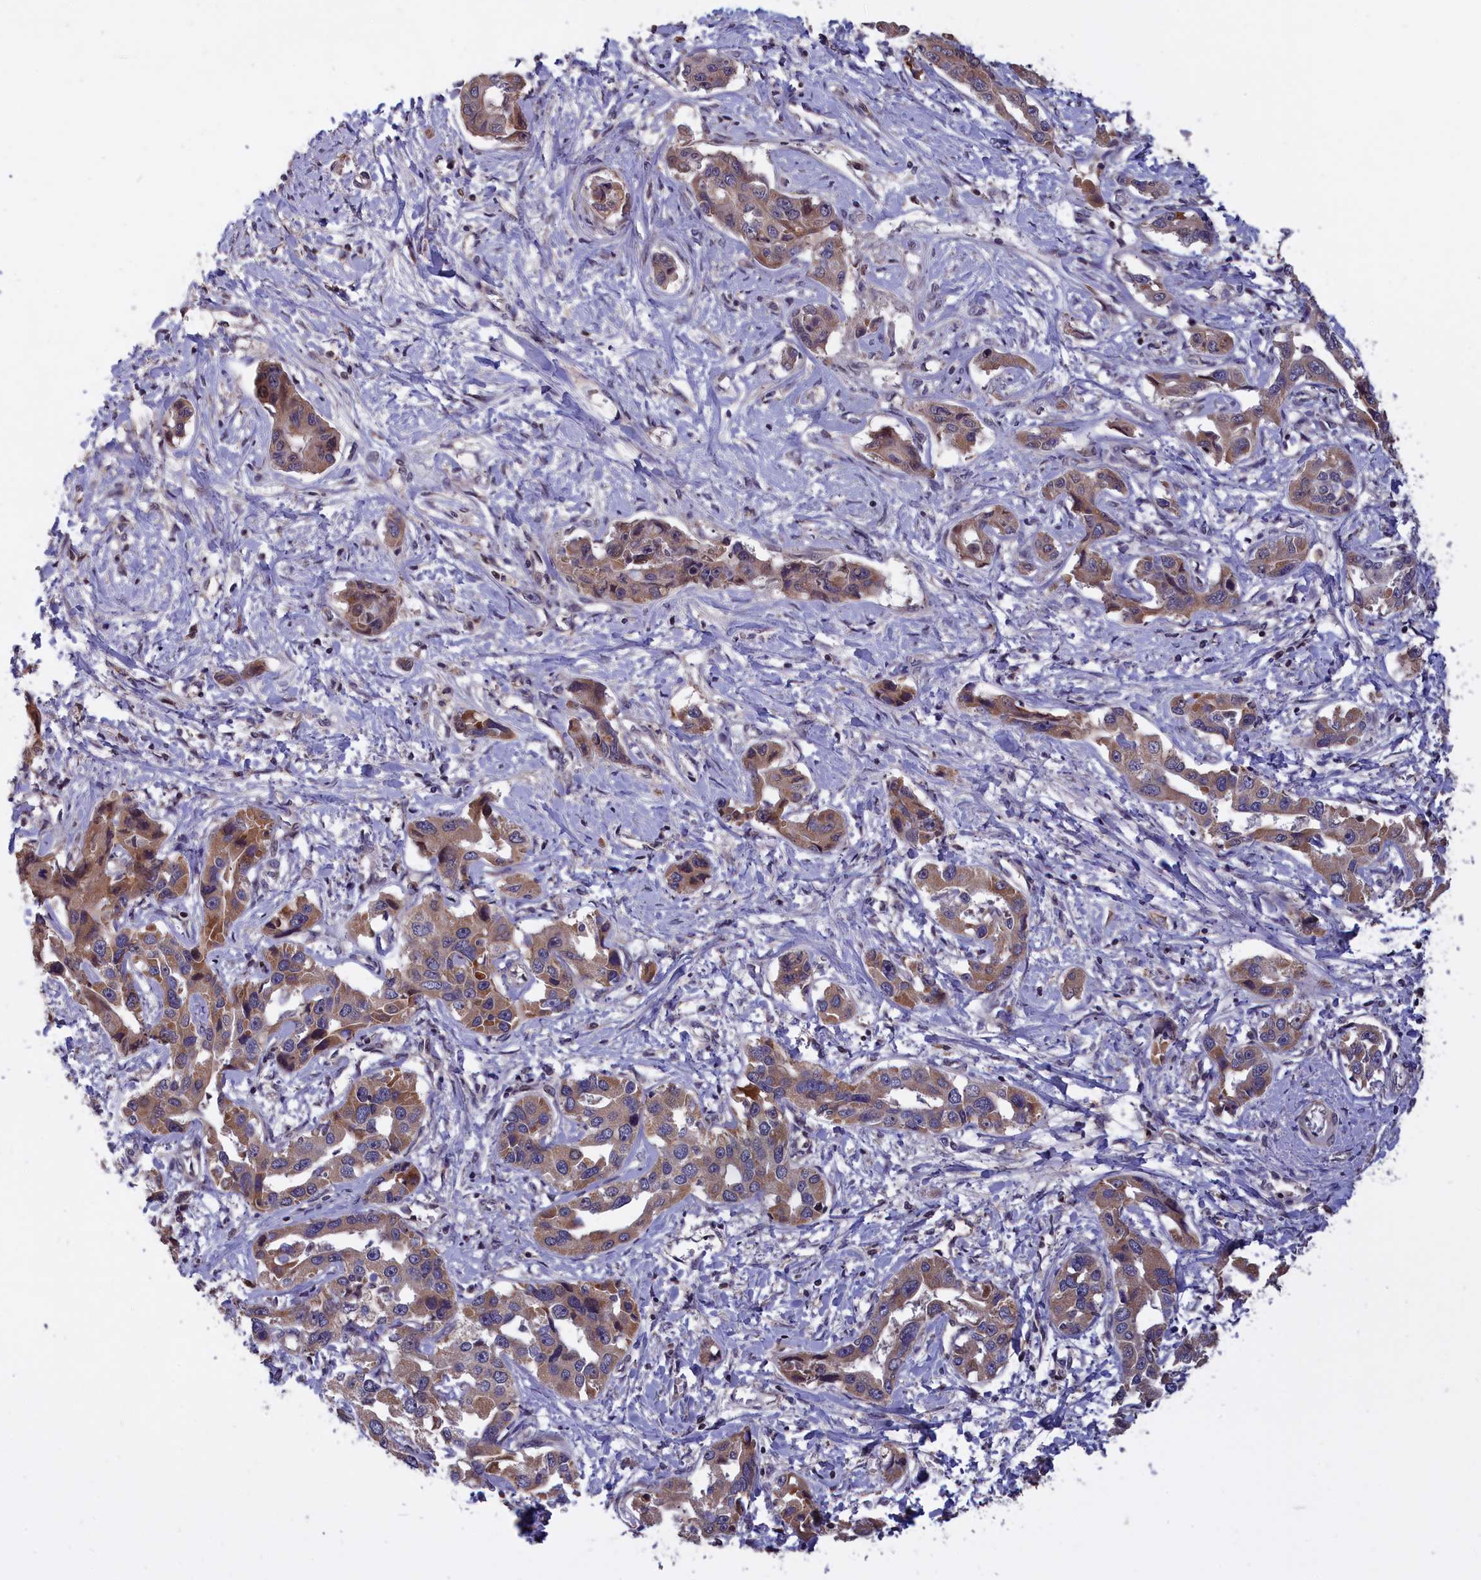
{"staining": {"intensity": "moderate", "quantity": ">75%", "location": "cytoplasmic/membranous"}, "tissue": "liver cancer", "cell_type": "Tumor cells", "image_type": "cancer", "snomed": [{"axis": "morphology", "description": "Cholangiocarcinoma"}, {"axis": "topography", "description": "Liver"}], "caption": "Immunohistochemical staining of liver cholangiocarcinoma demonstrates medium levels of moderate cytoplasmic/membranous protein positivity in approximately >75% of tumor cells. (Brightfield microscopy of DAB IHC at high magnification).", "gene": "EPB41L4B", "patient": {"sex": "male", "age": 59}}